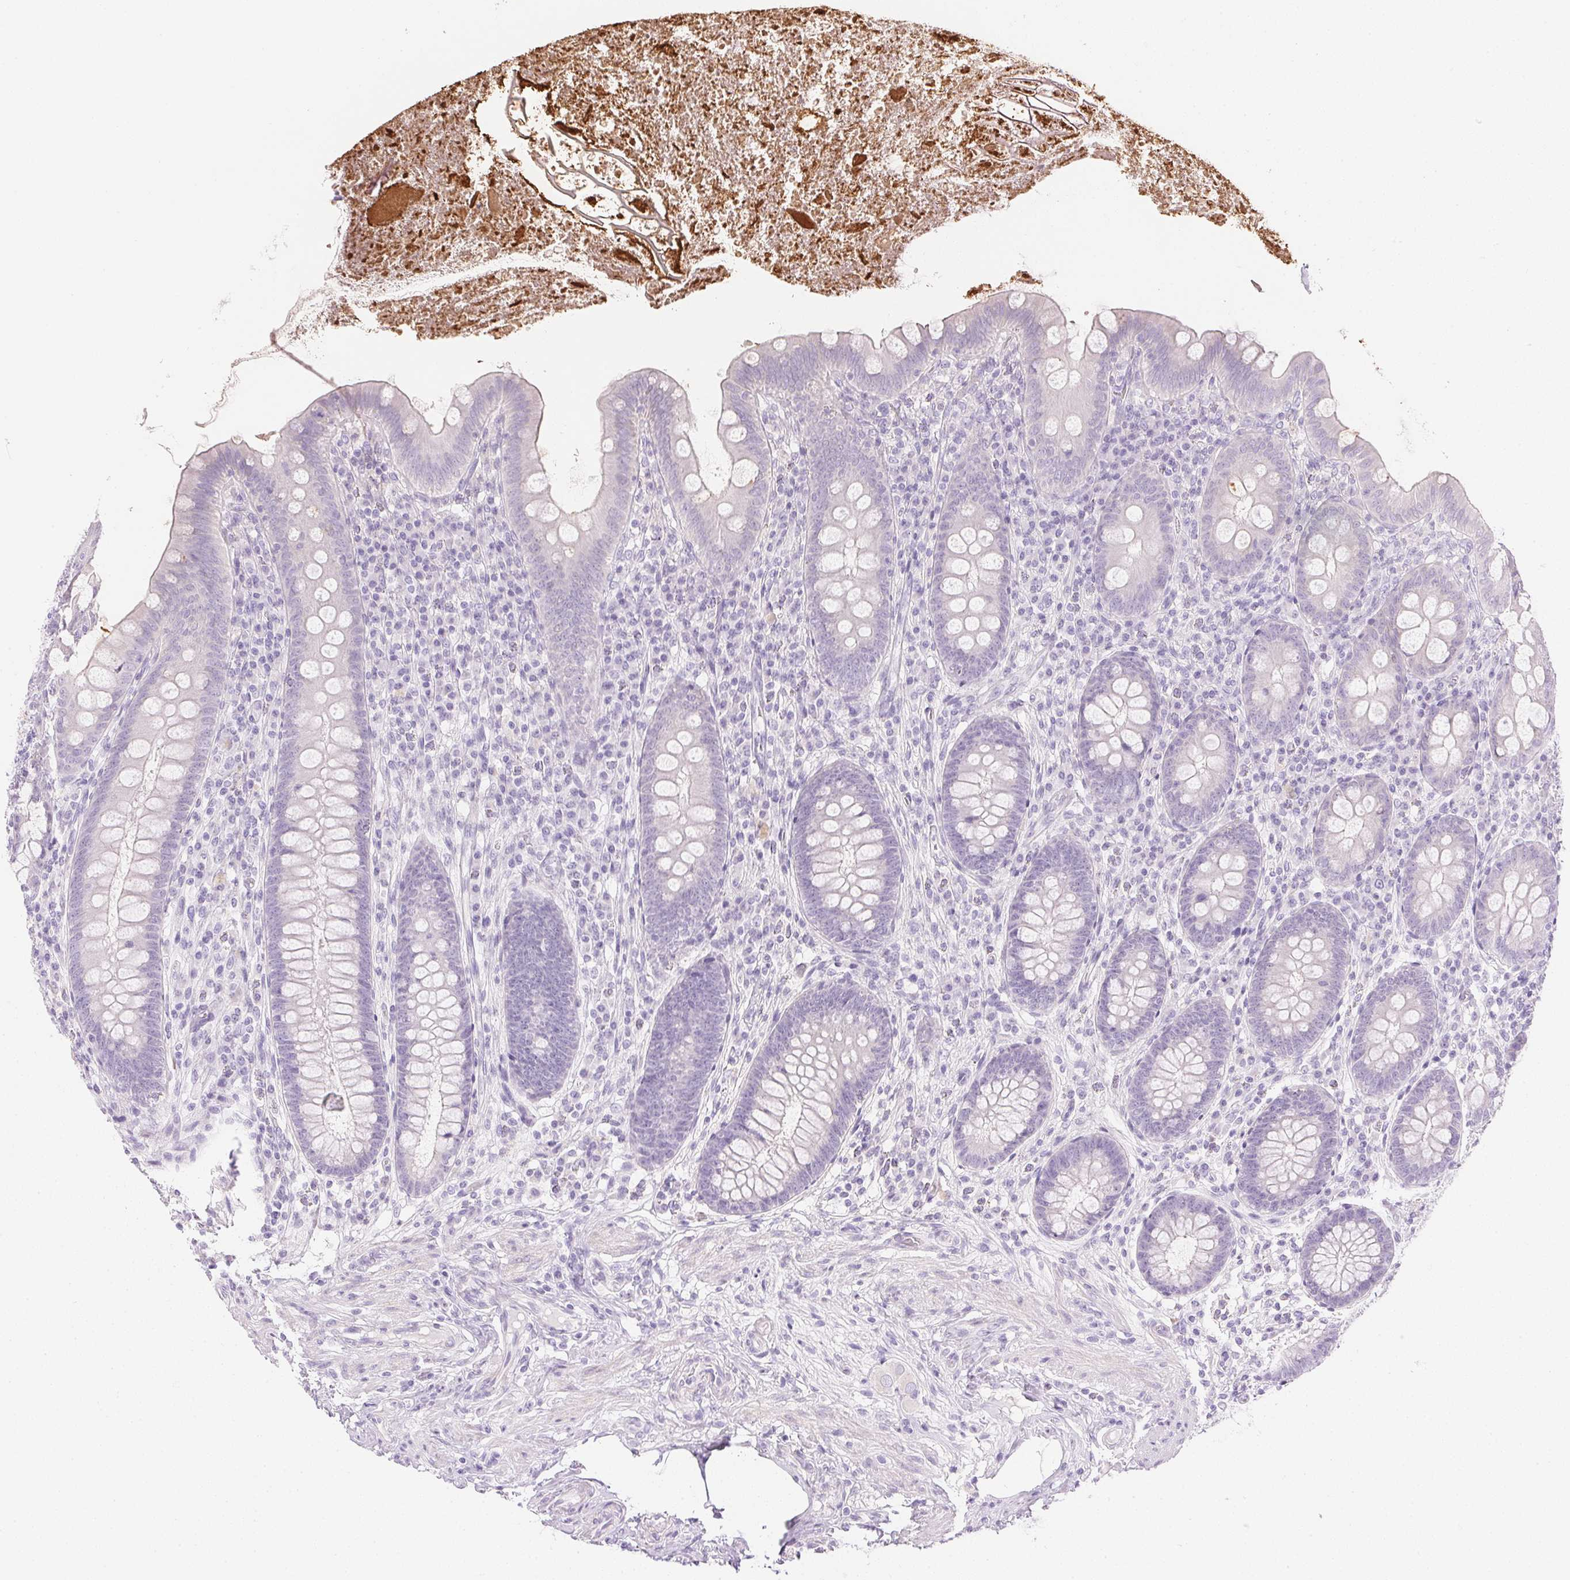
{"staining": {"intensity": "negative", "quantity": "none", "location": "none"}, "tissue": "appendix", "cell_type": "Glandular cells", "image_type": "normal", "snomed": [{"axis": "morphology", "description": "Normal tissue, NOS"}, {"axis": "topography", "description": "Appendix"}], "caption": "Immunohistochemistry of benign human appendix shows no expression in glandular cells. (DAB immunohistochemistry visualized using brightfield microscopy, high magnification).", "gene": "CTRL", "patient": {"sex": "male", "age": 71}}